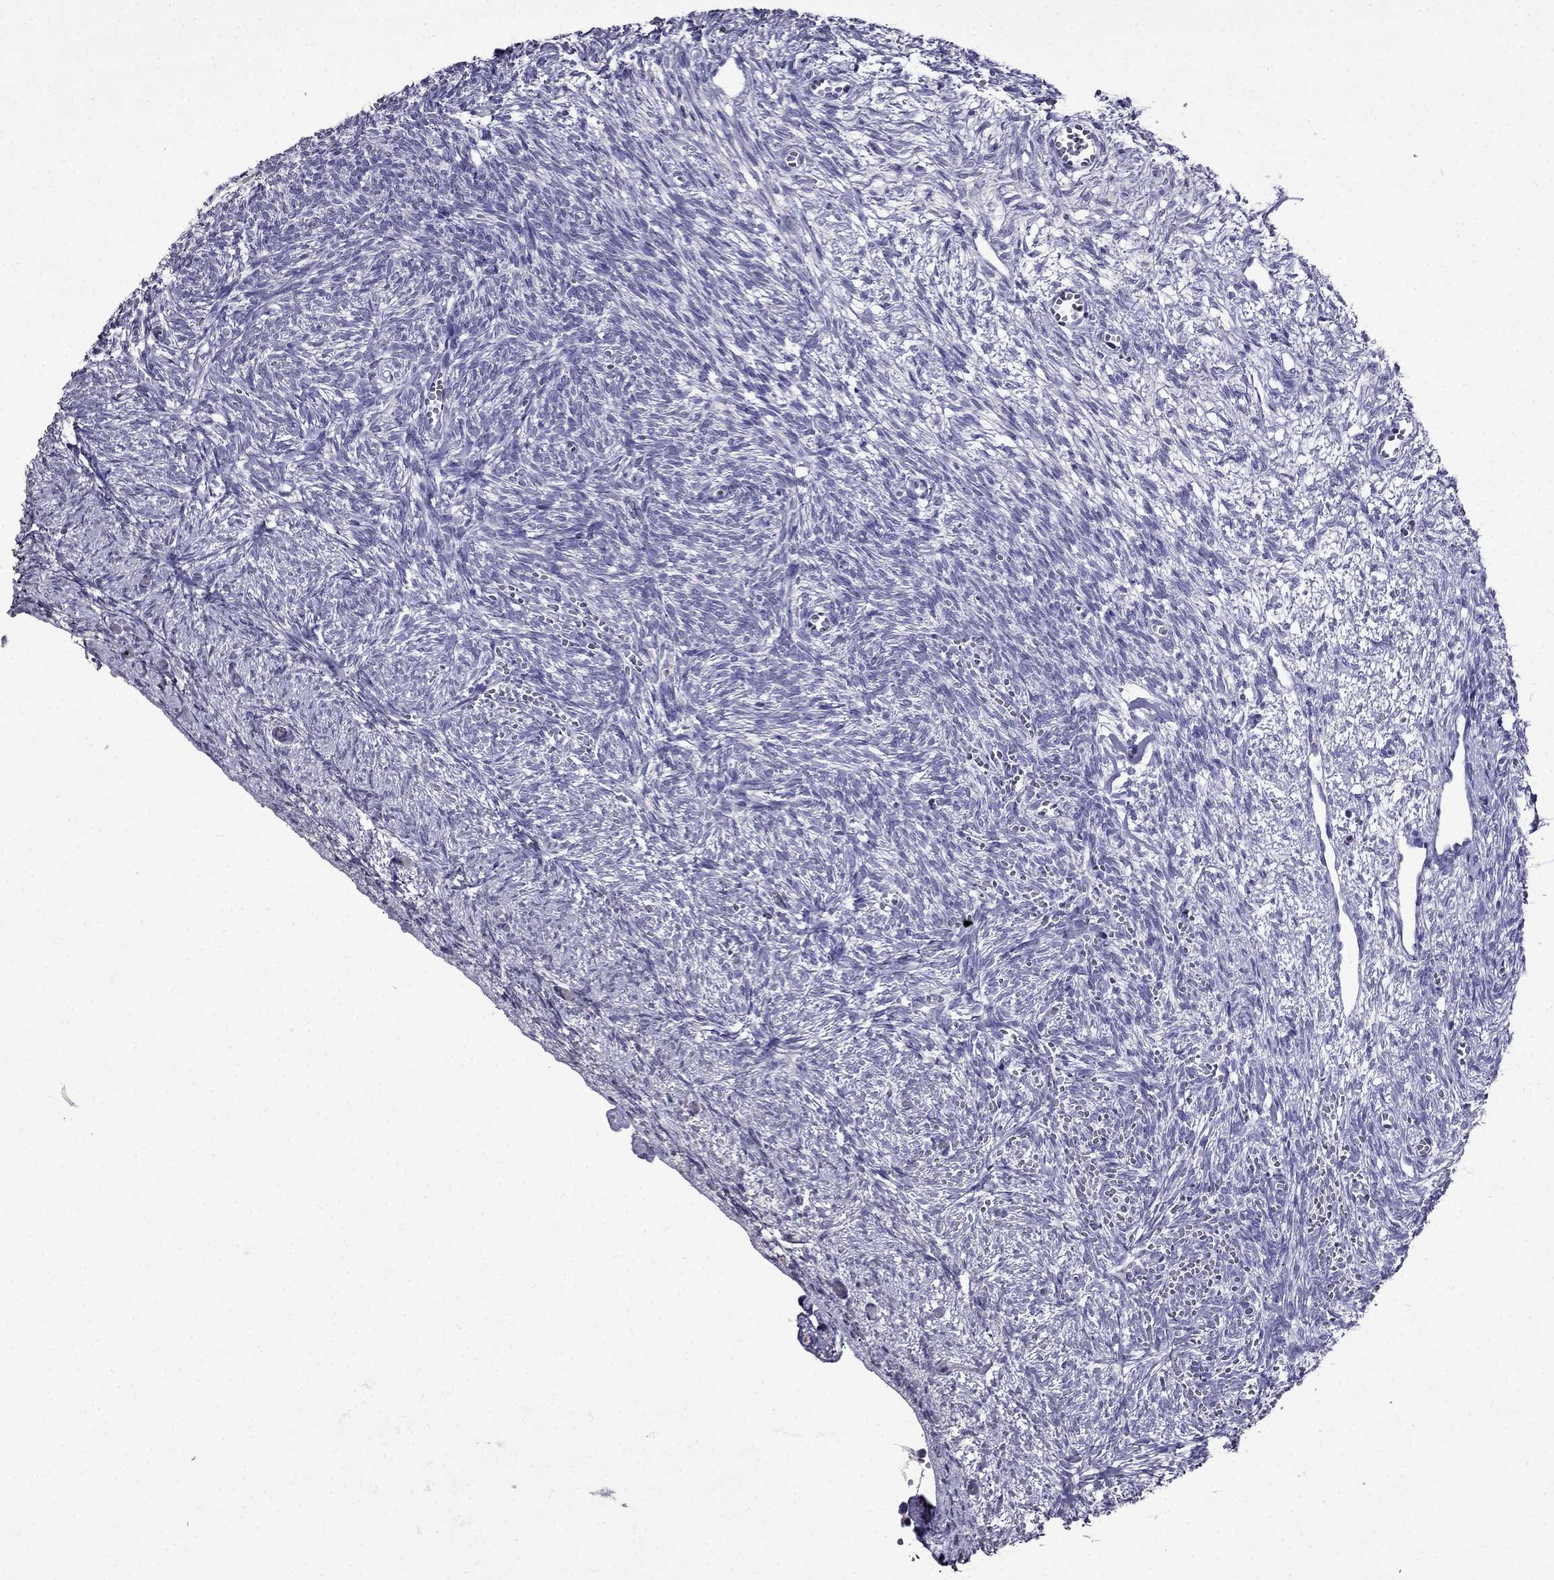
{"staining": {"intensity": "negative", "quantity": "none", "location": "none"}, "tissue": "ovary", "cell_type": "Follicle cells", "image_type": "normal", "snomed": [{"axis": "morphology", "description": "Normal tissue, NOS"}, {"axis": "topography", "description": "Ovary"}], "caption": "High power microscopy histopathology image of an immunohistochemistry histopathology image of benign ovary, revealing no significant staining in follicle cells.", "gene": "DNAH17", "patient": {"sex": "female", "age": 43}}